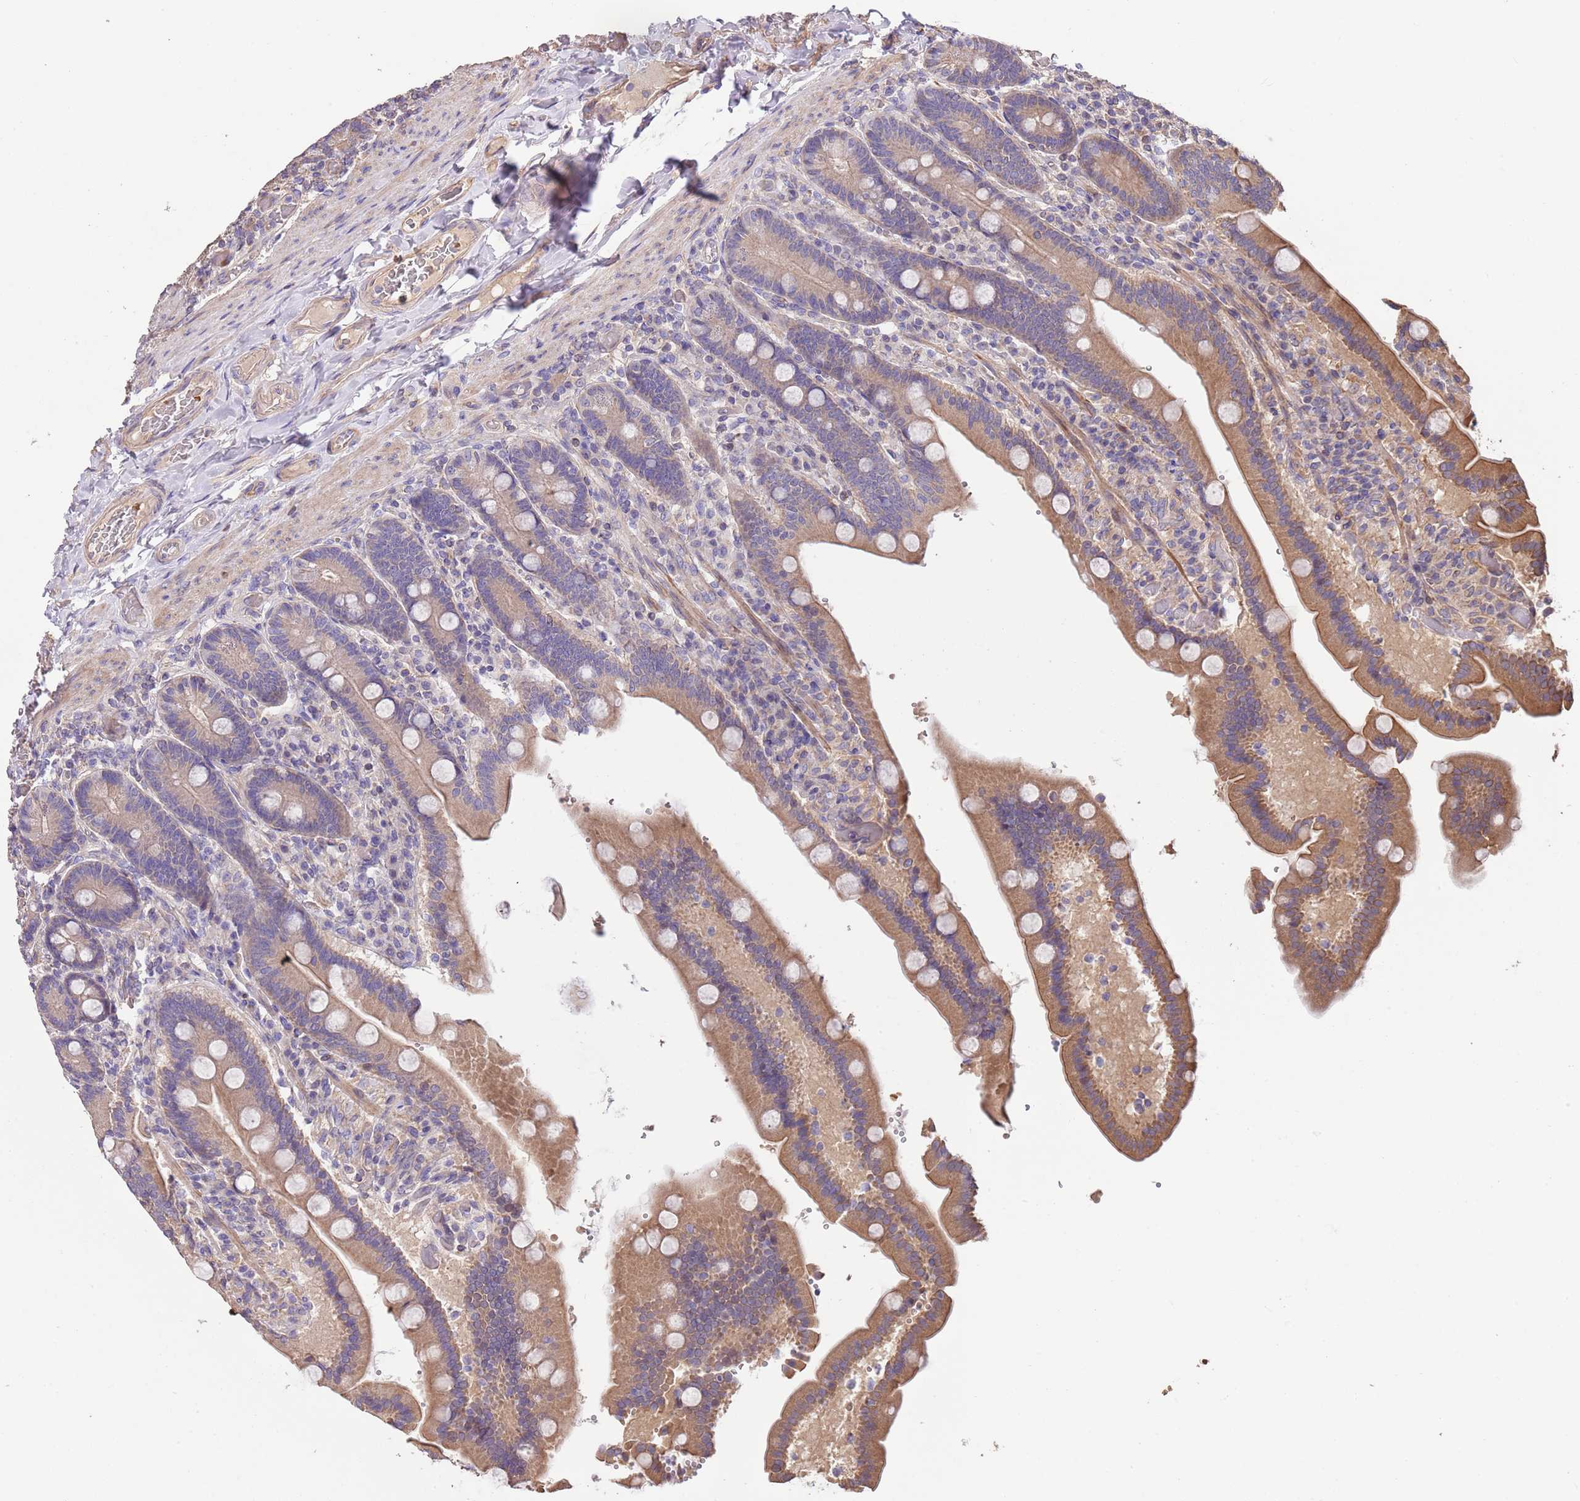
{"staining": {"intensity": "moderate", "quantity": ">75%", "location": "cytoplasmic/membranous"}, "tissue": "duodenum", "cell_type": "Glandular cells", "image_type": "normal", "snomed": [{"axis": "morphology", "description": "Normal tissue, NOS"}, {"axis": "topography", "description": "Duodenum"}], "caption": "Immunohistochemical staining of normal human duodenum shows >75% levels of moderate cytoplasmic/membranous protein expression in about >75% of glandular cells.", "gene": "FAM89B", "patient": {"sex": "female", "age": 62}}